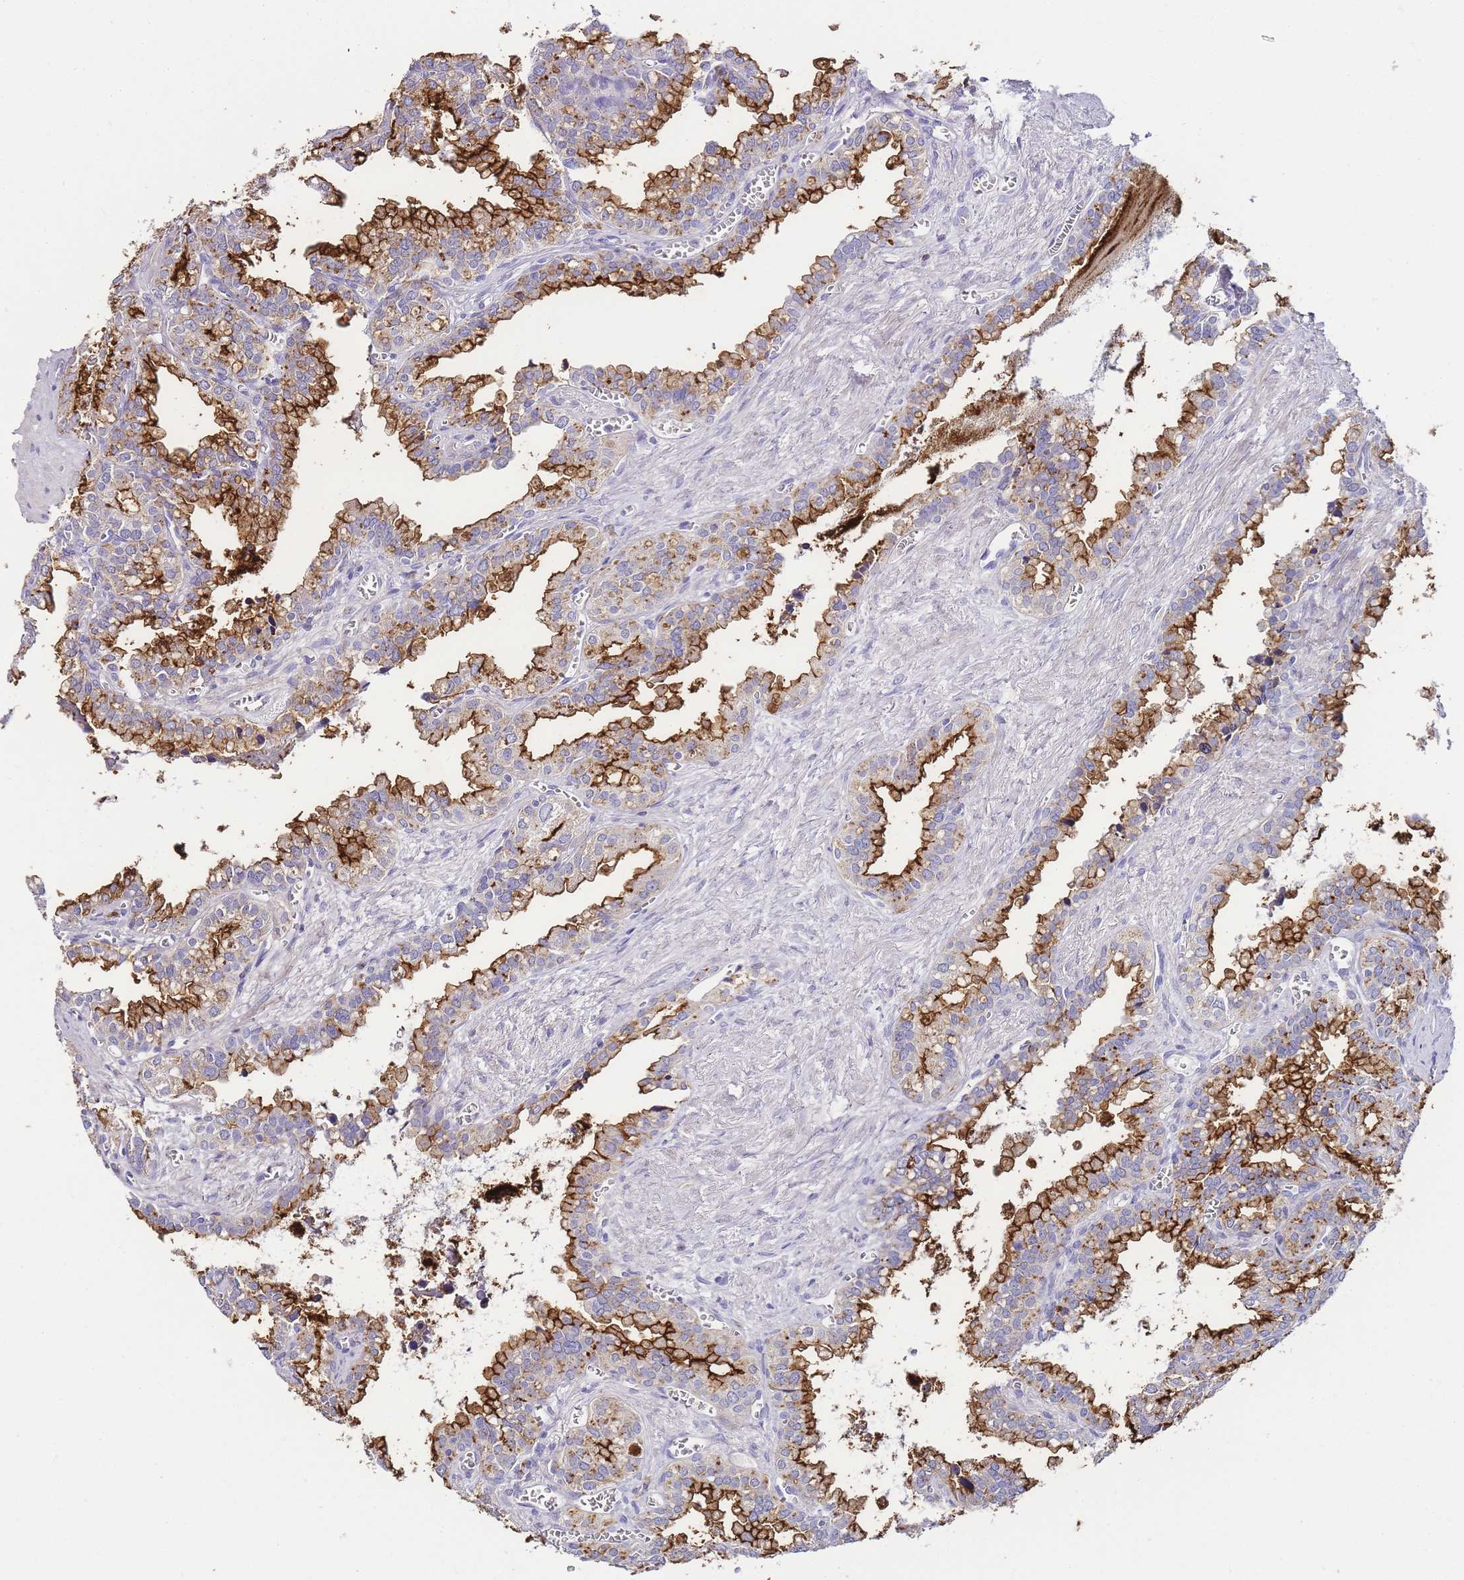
{"staining": {"intensity": "strong", "quantity": "25%-75%", "location": "cytoplasmic/membranous"}, "tissue": "seminal vesicle", "cell_type": "Glandular cells", "image_type": "normal", "snomed": [{"axis": "morphology", "description": "Normal tissue, NOS"}, {"axis": "topography", "description": "Prostate"}, {"axis": "topography", "description": "Seminal veicle"}], "caption": "Glandular cells display strong cytoplasmic/membranous staining in about 25%-75% of cells in normal seminal vesicle. Using DAB (3,3'-diaminobenzidine) (brown) and hematoxylin (blue) stains, captured at high magnification using brightfield microscopy.", "gene": "DPP4", "patient": {"sex": "male", "age": 51}}